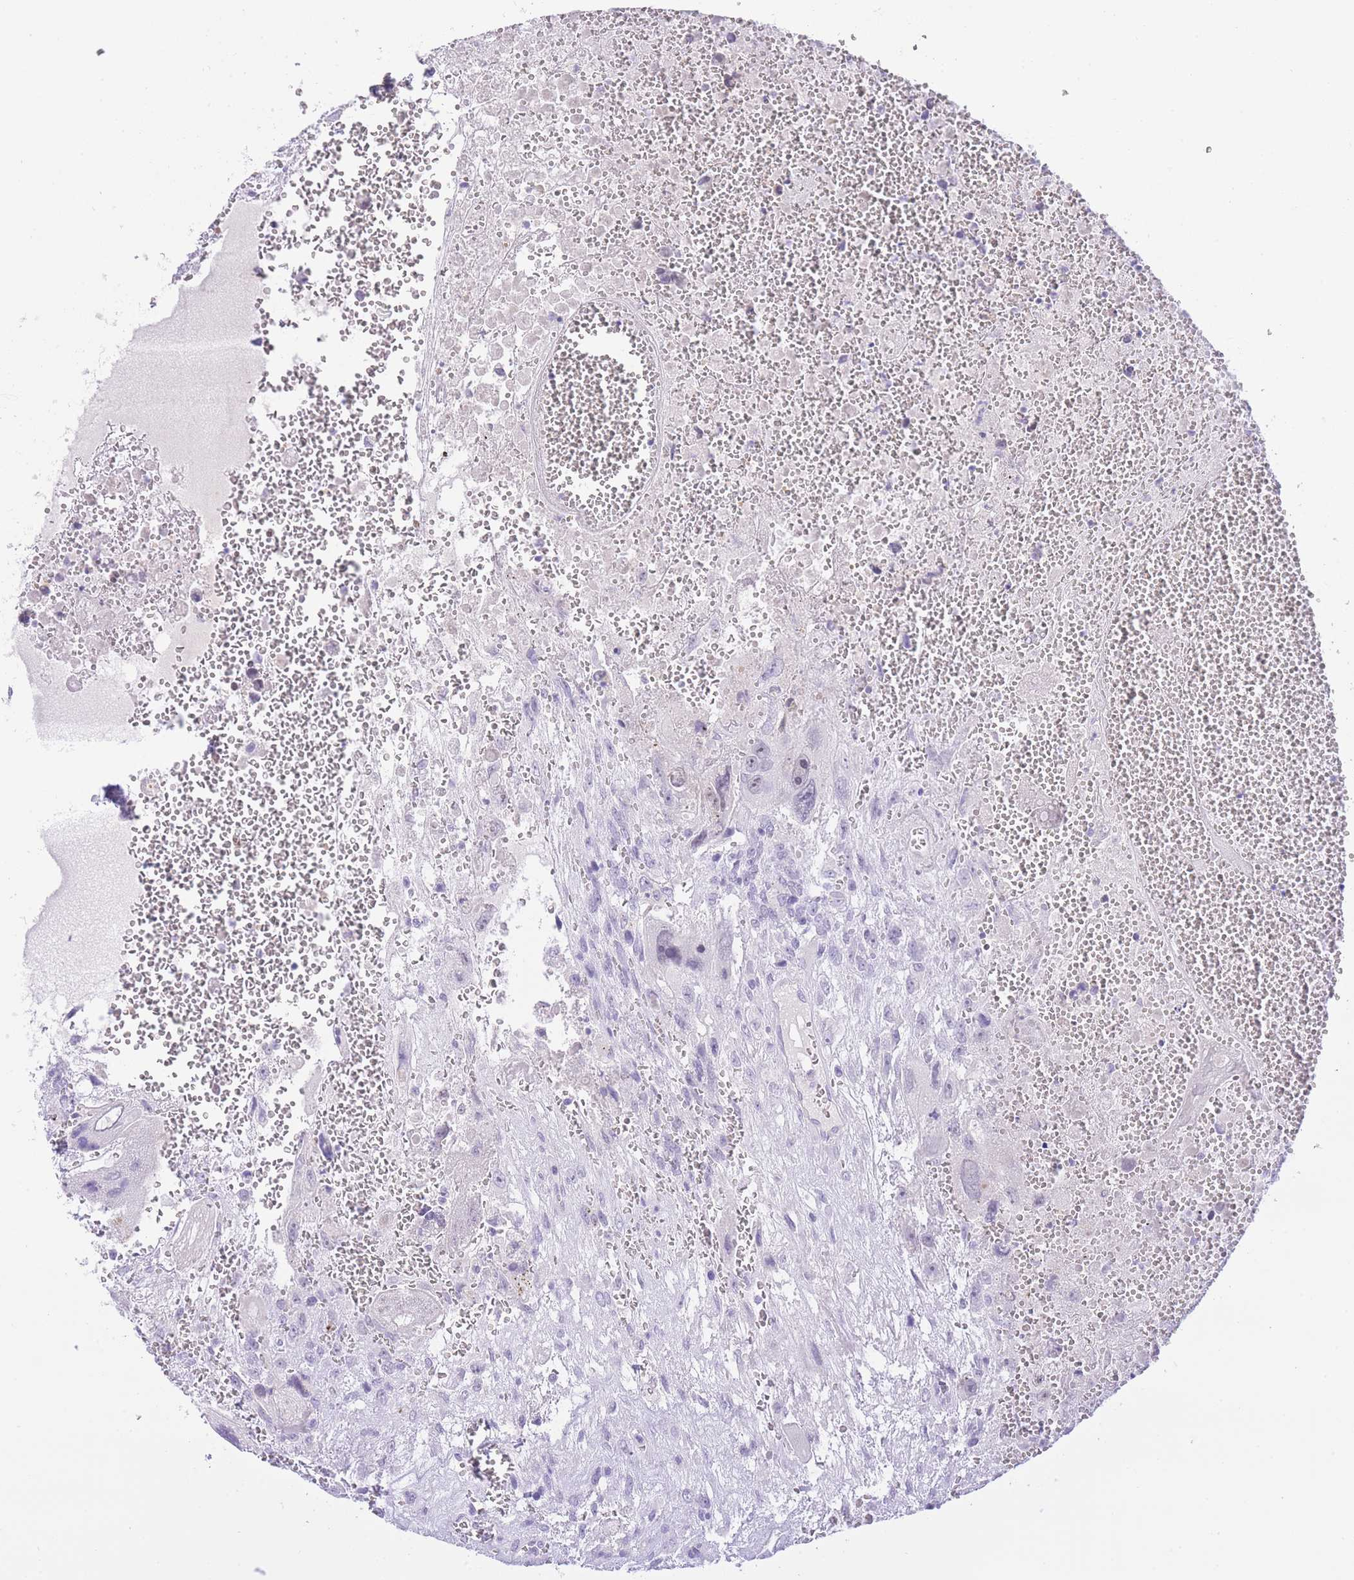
{"staining": {"intensity": "negative", "quantity": "none", "location": "none"}, "tissue": "testis cancer", "cell_type": "Tumor cells", "image_type": "cancer", "snomed": [{"axis": "morphology", "description": "Carcinoma, Embryonal, NOS"}, {"axis": "topography", "description": "Testis"}], "caption": "Immunohistochemical staining of human testis cancer displays no significant expression in tumor cells. (Stains: DAB (3,3'-diaminobenzidine) immunohistochemistry (IHC) with hematoxylin counter stain, Microscopy: brightfield microscopy at high magnification).", "gene": "ZNF212", "patient": {"sex": "male", "age": 28}}